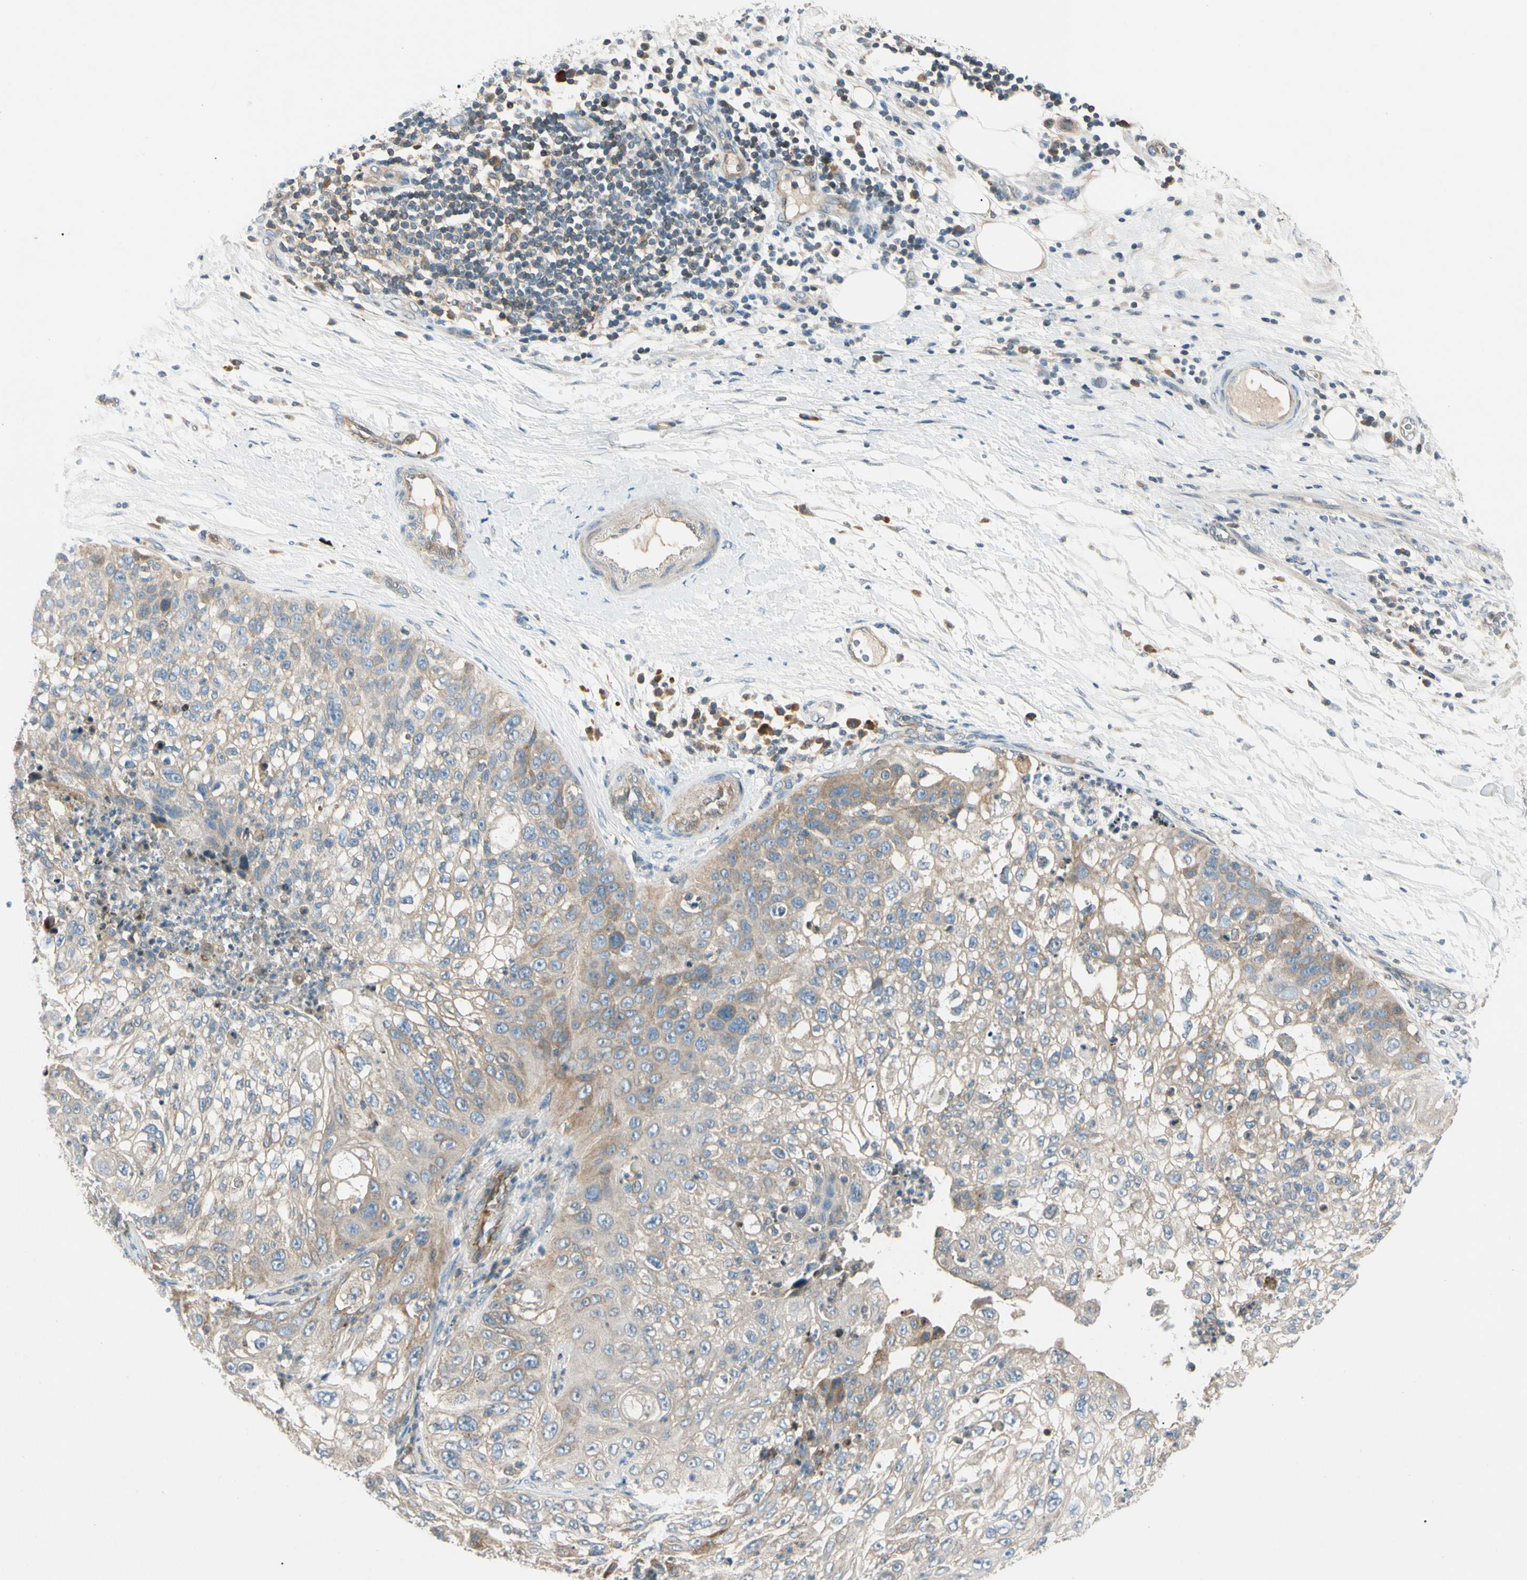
{"staining": {"intensity": "moderate", "quantity": "25%-75%", "location": "cytoplasmic/membranous"}, "tissue": "lung cancer", "cell_type": "Tumor cells", "image_type": "cancer", "snomed": [{"axis": "morphology", "description": "Inflammation, NOS"}, {"axis": "morphology", "description": "Squamous cell carcinoma, NOS"}, {"axis": "topography", "description": "Lymph node"}, {"axis": "topography", "description": "Soft tissue"}, {"axis": "topography", "description": "Lung"}], "caption": "Immunohistochemical staining of lung cancer demonstrates moderate cytoplasmic/membranous protein staining in approximately 25%-75% of tumor cells. Using DAB (3,3'-diaminobenzidine) (brown) and hematoxylin (blue) stains, captured at high magnification using brightfield microscopy.", "gene": "CDH6", "patient": {"sex": "male", "age": 66}}